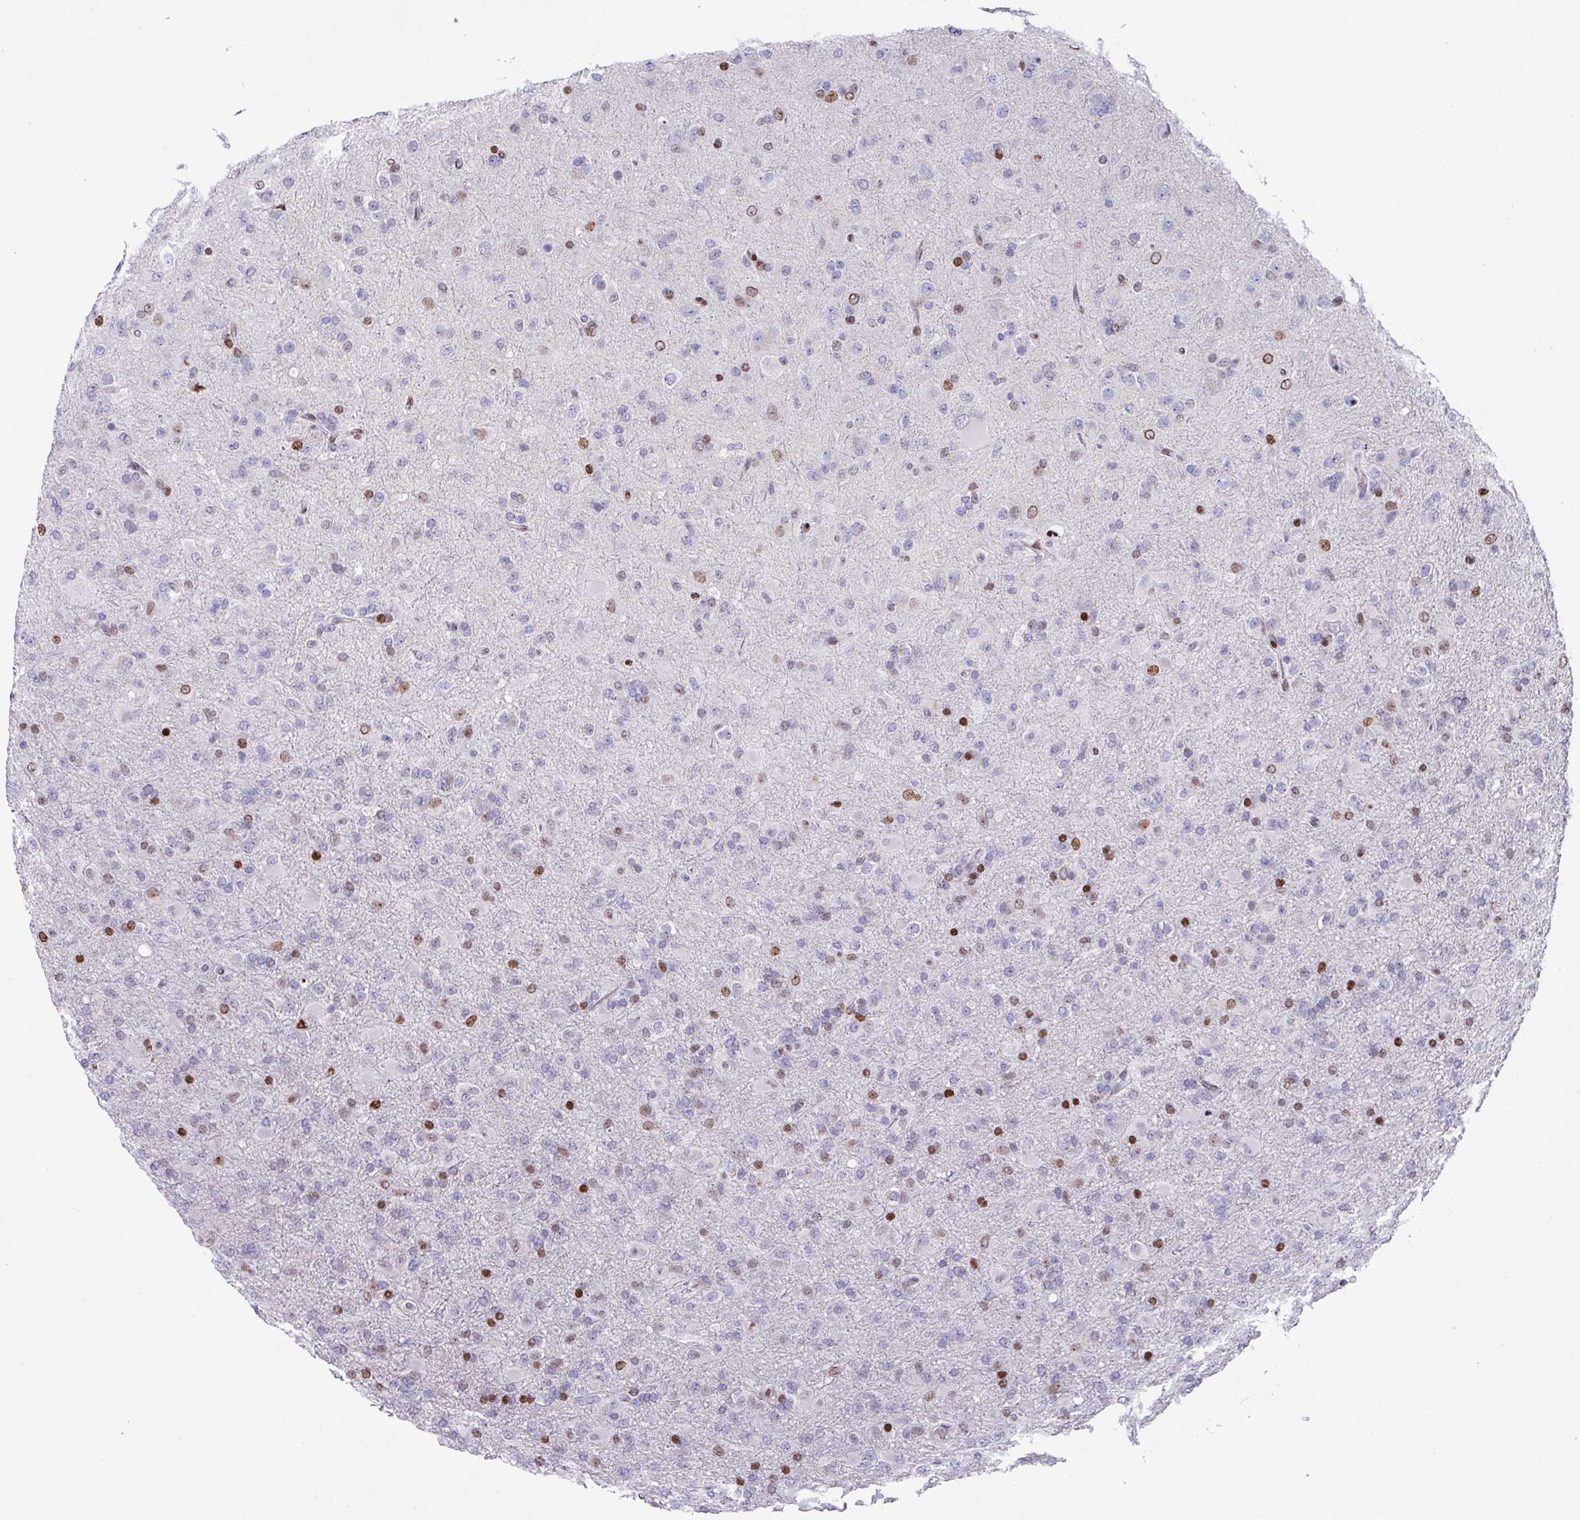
{"staining": {"intensity": "moderate", "quantity": "<25%", "location": "nuclear"}, "tissue": "glioma", "cell_type": "Tumor cells", "image_type": "cancer", "snomed": [{"axis": "morphology", "description": "Glioma, malignant, Low grade"}, {"axis": "topography", "description": "Brain"}], "caption": "Immunohistochemistry (IHC) (DAB) staining of glioma displays moderate nuclear protein expression in approximately <25% of tumor cells.", "gene": "TCF3", "patient": {"sex": "male", "age": 65}}